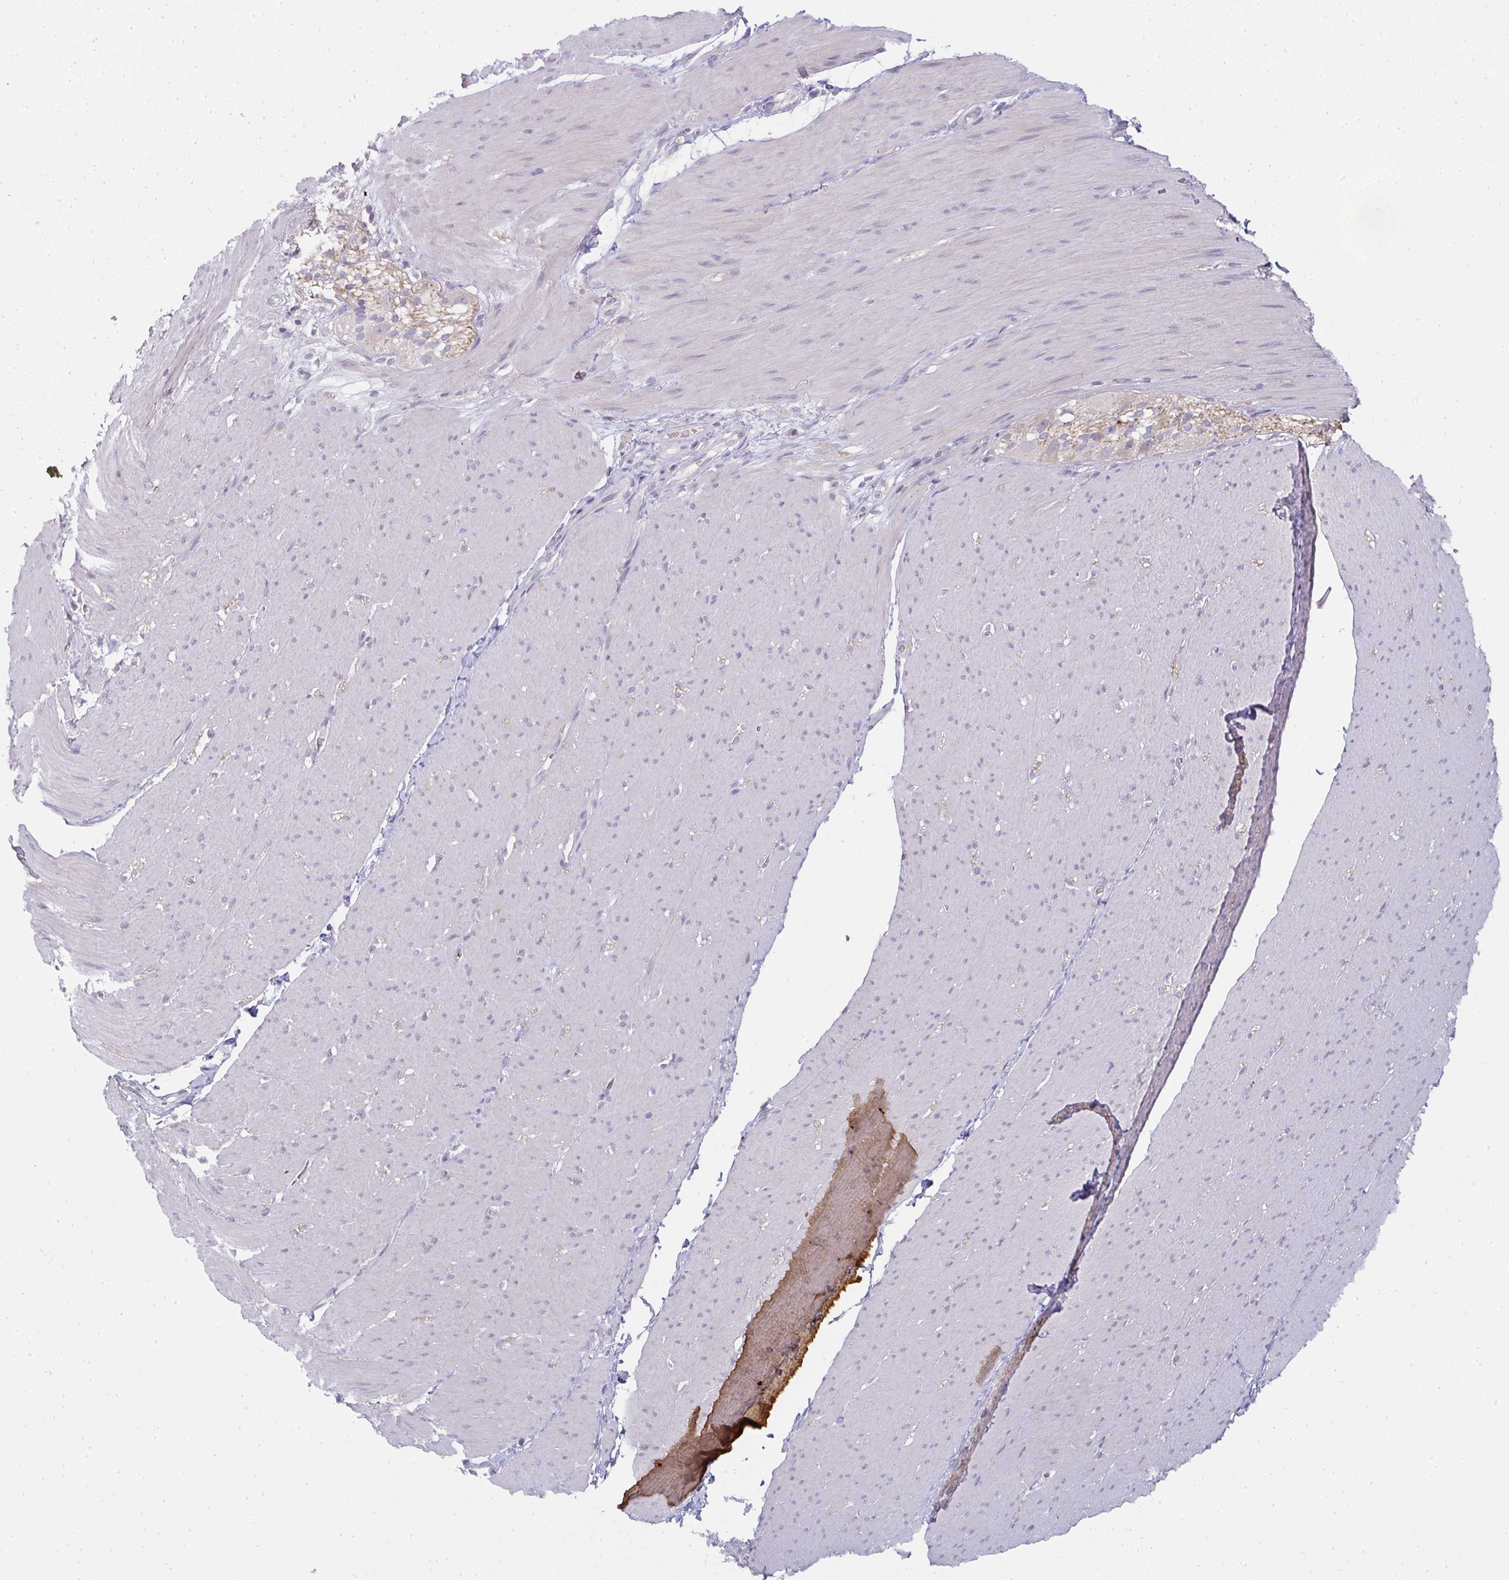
{"staining": {"intensity": "negative", "quantity": "none", "location": "none"}, "tissue": "smooth muscle", "cell_type": "Smooth muscle cells", "image_type": "normal", "snomed": [{"axis": "morphology", "description": "Normal tissue, NOS"}, {"axis": "topography", "description": "Smooth muscle"}, {"axis": "topography", "description": "Rectum"}], "caption": "A photomicrograph of human smooth muscle is negative for staining in smooth muscle cells. The staining was performed using DAB (3,3'-diaminobenzidine) to visualize the protein expression in brown, while the nuclei were stained in blue with hematoxylin (Magnification: 20x).", "gene": "SHB", "patient": {"sex": "male", "age": 53}}